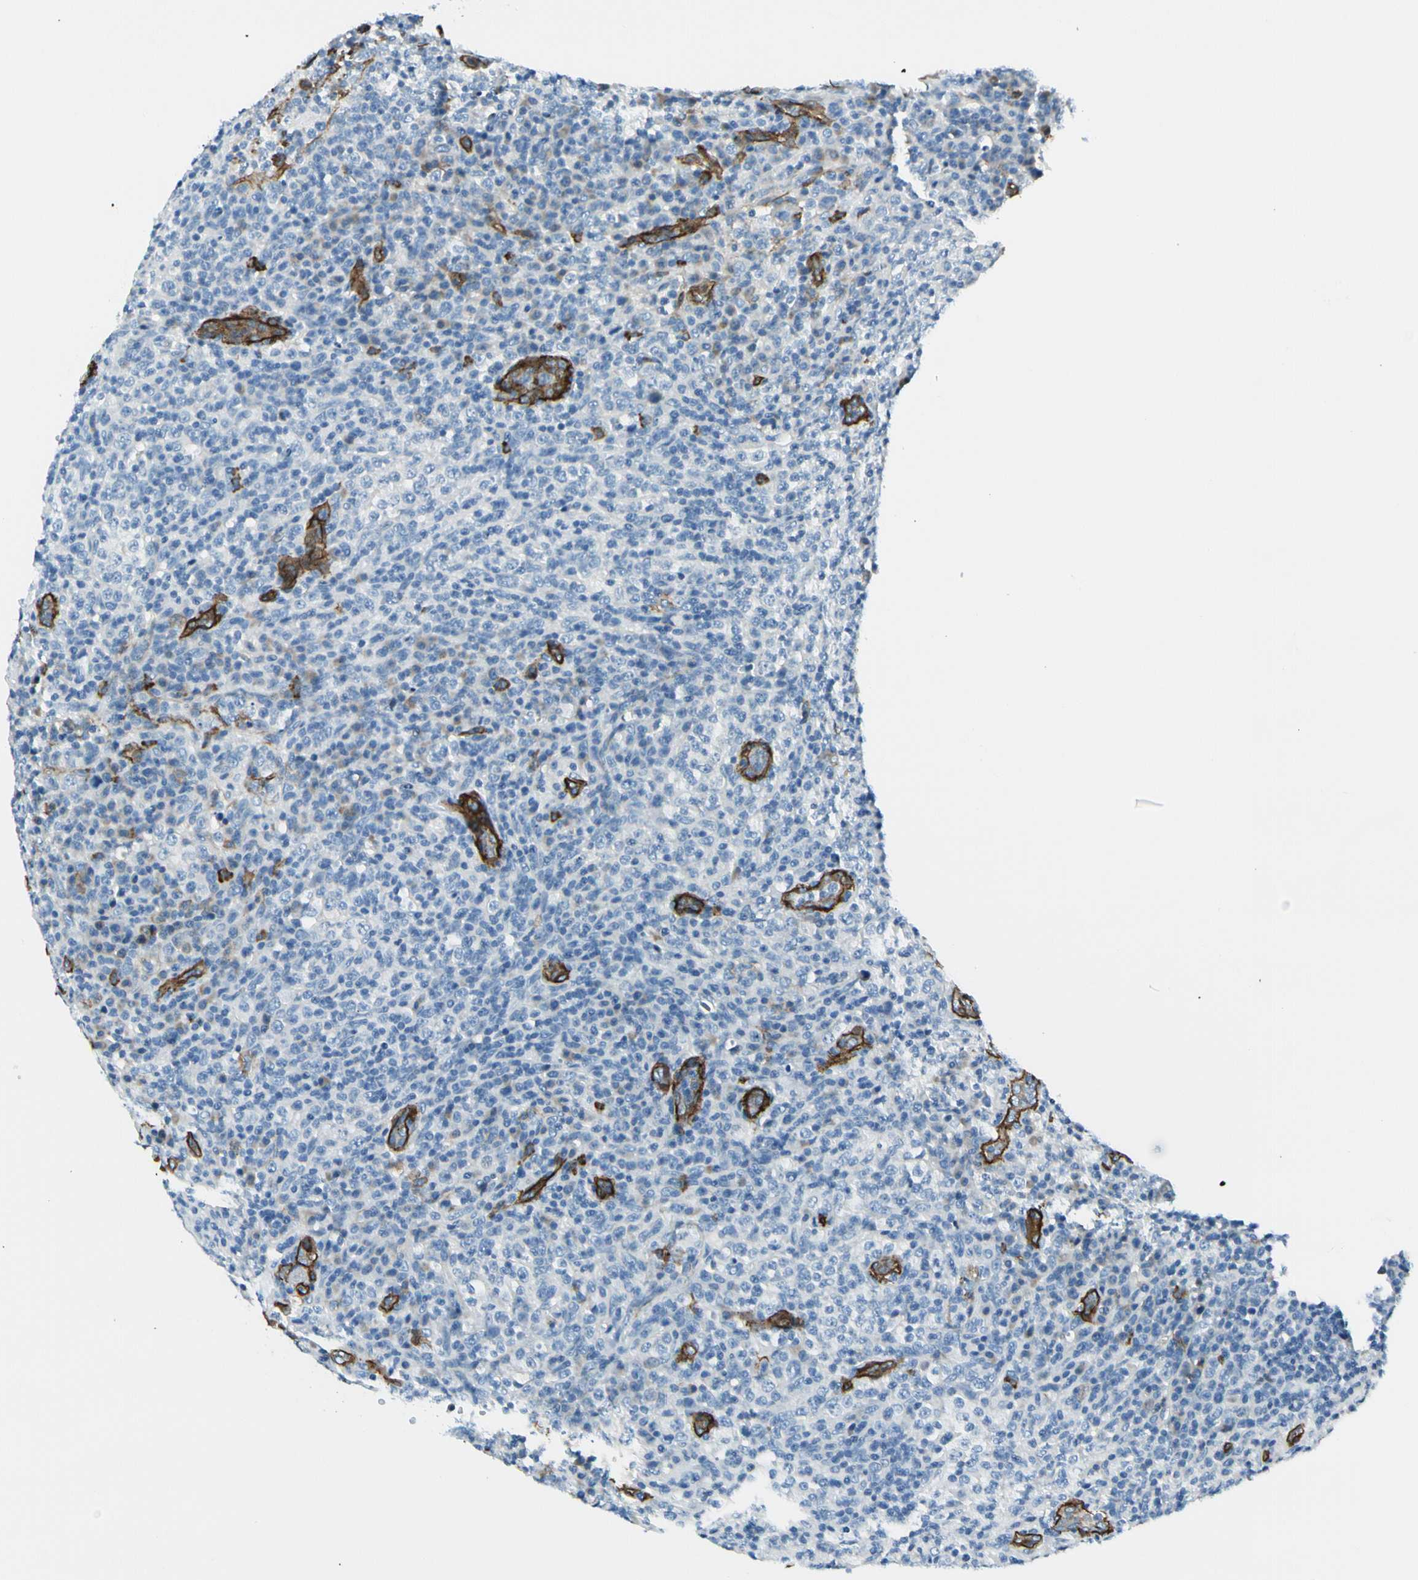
{"staining": {"intensity": "negative", "quantity": "none", "location": "none"}, "tissue": "lymphoma", "cell_type": "Tumor cells", "image_type": "cancer", "snomed": [{"axis": "morphology", "description": "Malignant lymphoma, non-Hodgkin's type, High grade"}, {"axis": "topography", "description": "Lymph node"}], "caption": "This is an immunohistochemistry micrograph of lymphoma. There is no positivity in tumor cells.", "gene": "CD93", "patient": {"sex": "female", "age": 76}}